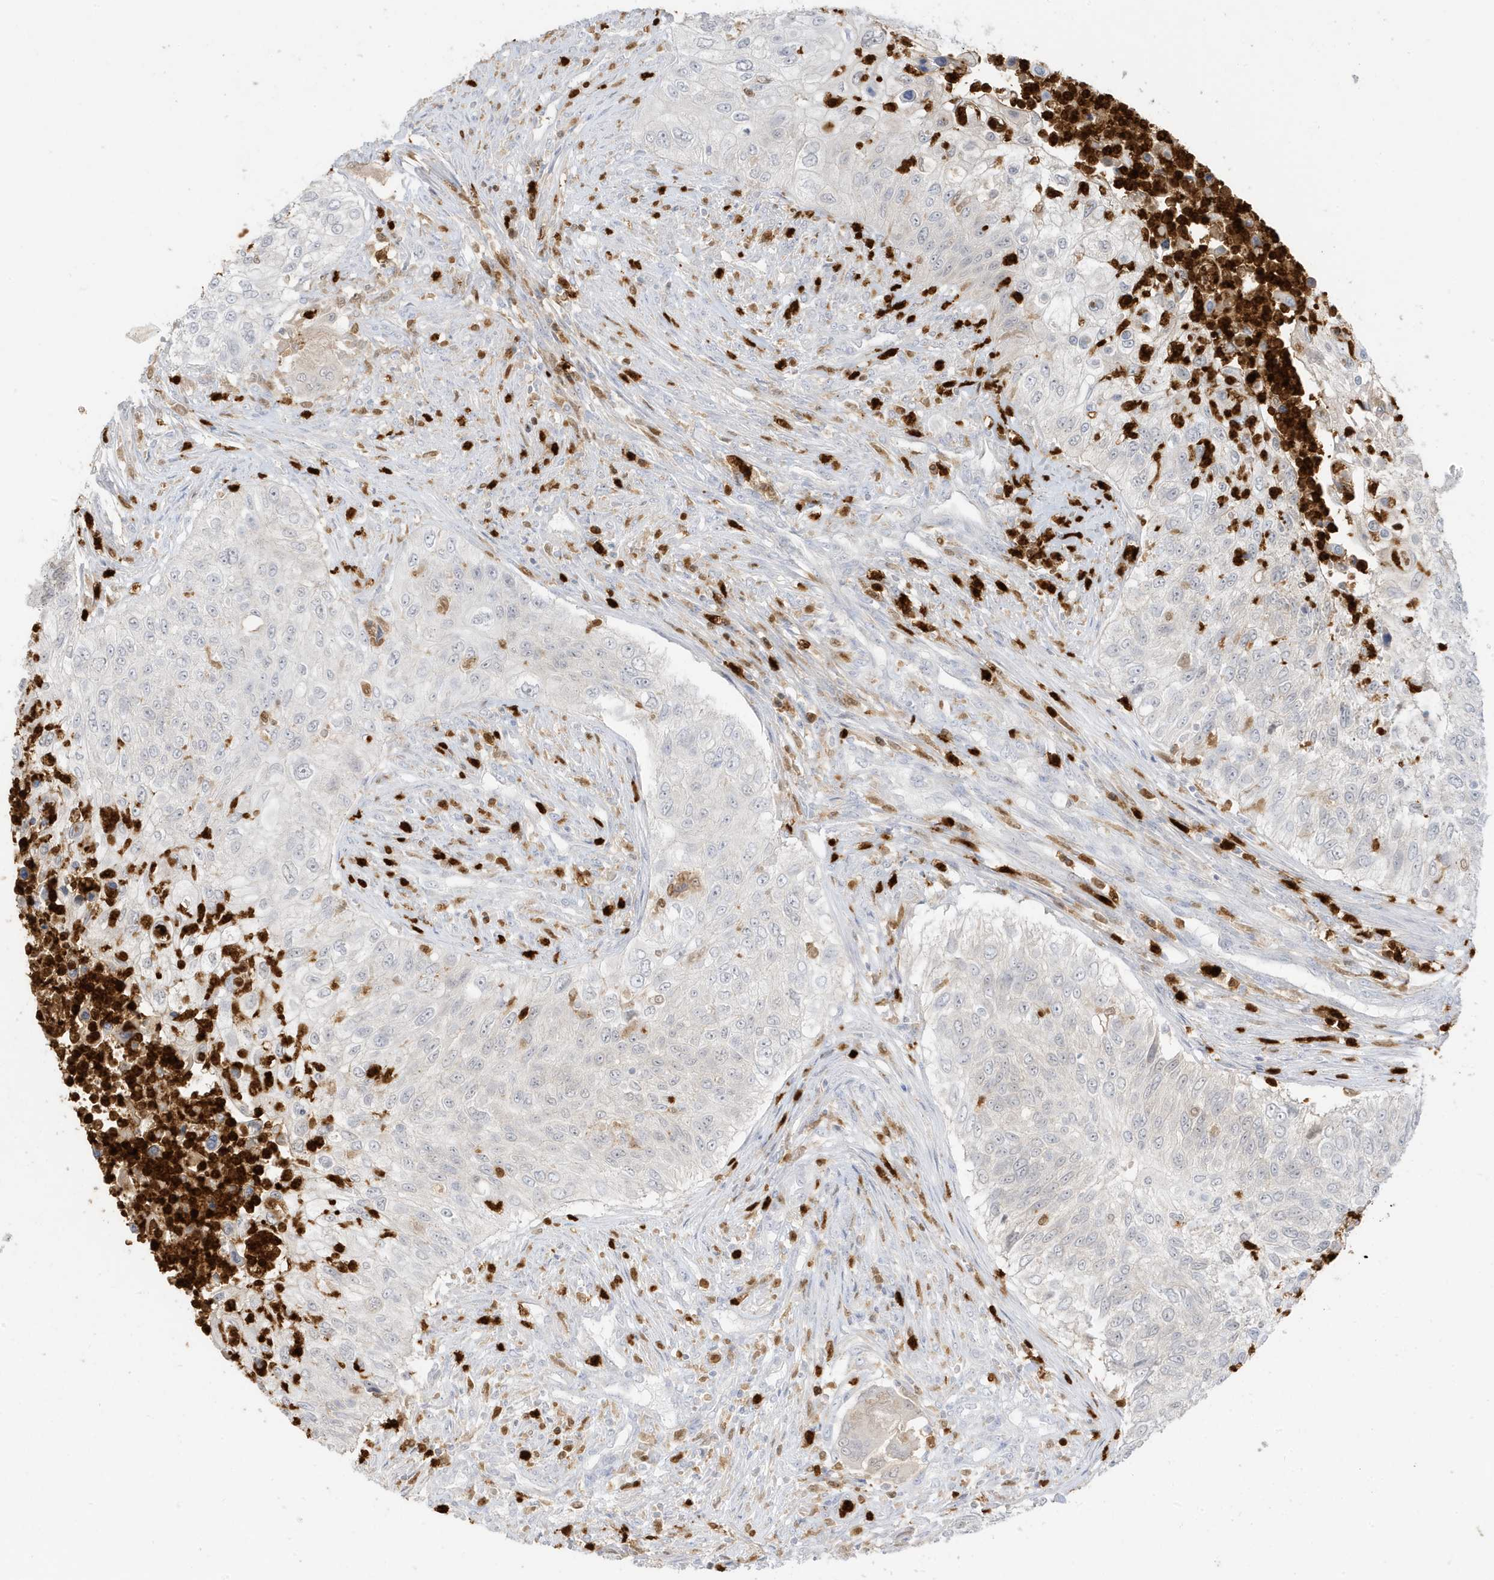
{"staining": {"intensity": "weak", "quantity": "<25%", "location": "nuclear"}, "tissue": "urothelial cancer", "cell_type": "Tumor cells", "image_type": "cancer", "snomed": [{"axis": "morphology", "description": "Urothelial carcinoma, High grade"}, {"axis": "topography", "description": "Urinary bladder"}], "caption": "The photomicrograph displays no significant staining in tumor cells of urothelial carcinoma (high-grade). (DAB (3,3'-diaminobenzidine) immunohistochemistry (IHC) with hematoxylin counter stain).", "gene": "GCA", "patient": {"sex": "female", "age": 60}}